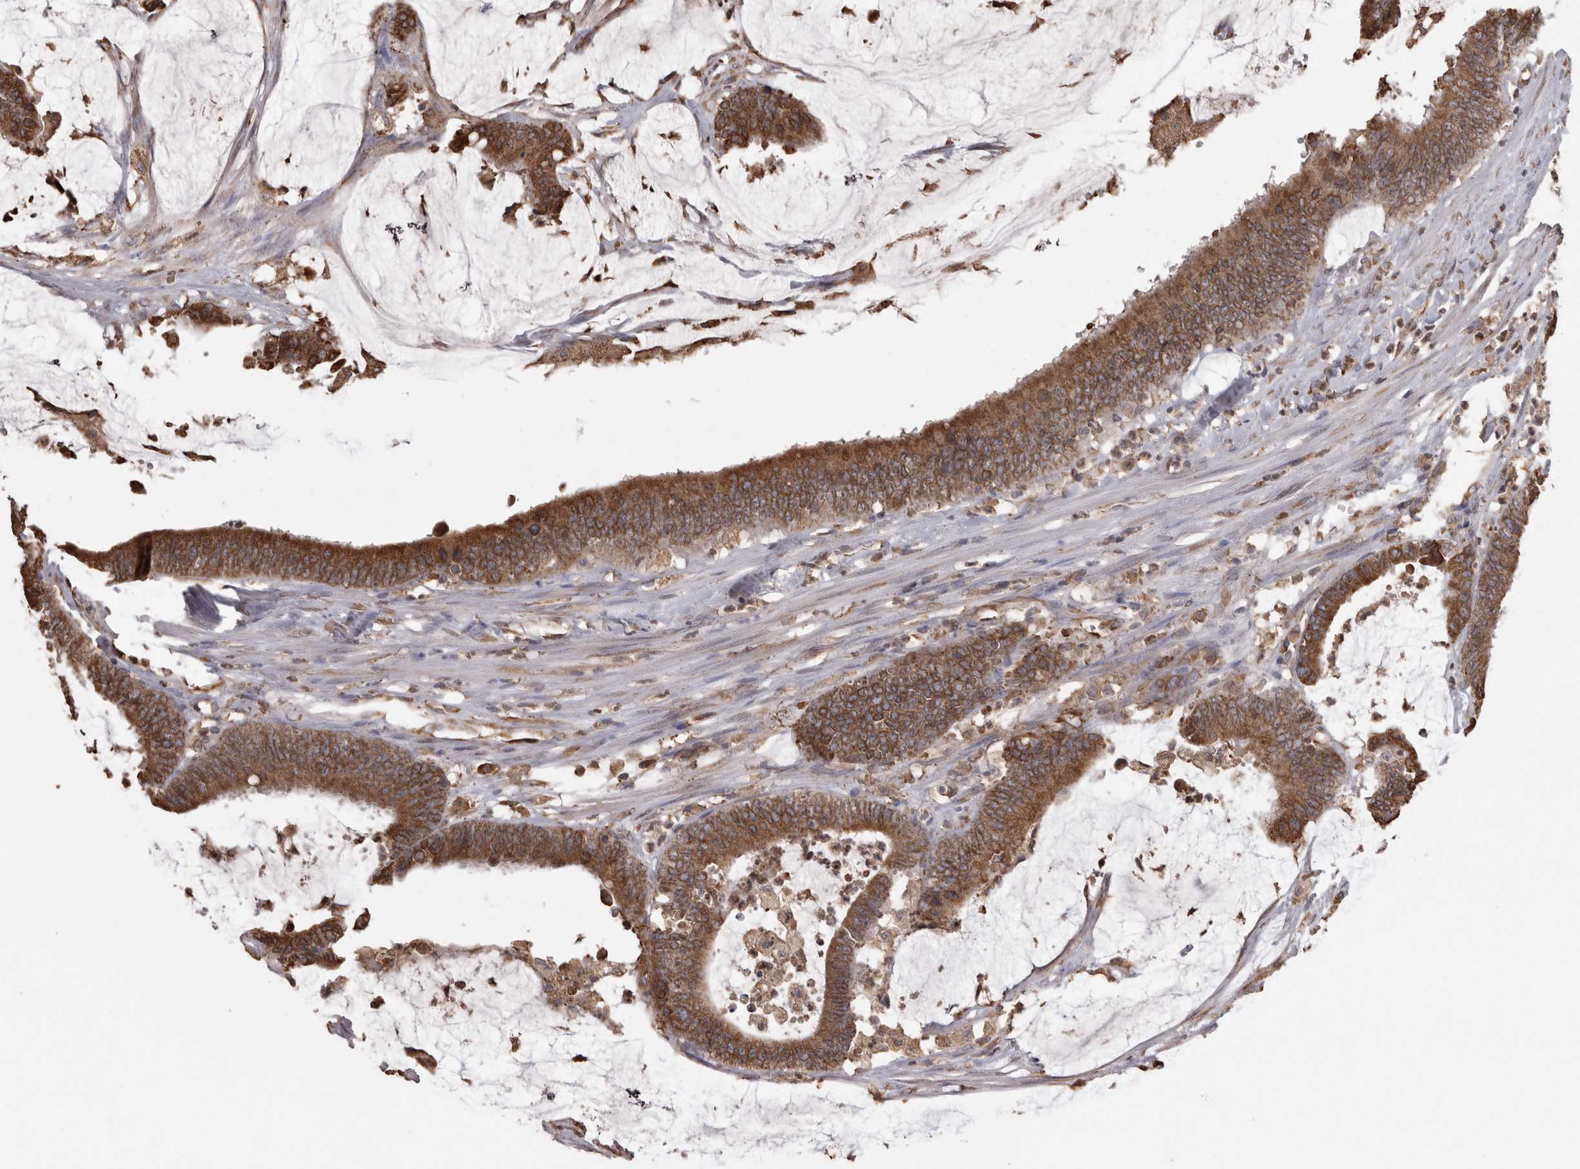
{"staining": {"intensity": "strong", "quantity": ">75%", "location": "cytoplasmic/membranous"}, "tissue": "colorectal cancer", "cell_type": "Tumor cells", "image_type": "cancer", "snomed": [{"axis": "morphology", "description": "Adenocarcinoma, NOS"}, {"axis": "topography", "description": "Rectum"}], "caption": "Protein analysis of colorectal adenocarcinoma tissue displays strong cytoplasmic/membranous positivity in approximately >75% of tumor cells.", "gene": "PON2", "patient": {"sex": "female", "age": 66}}